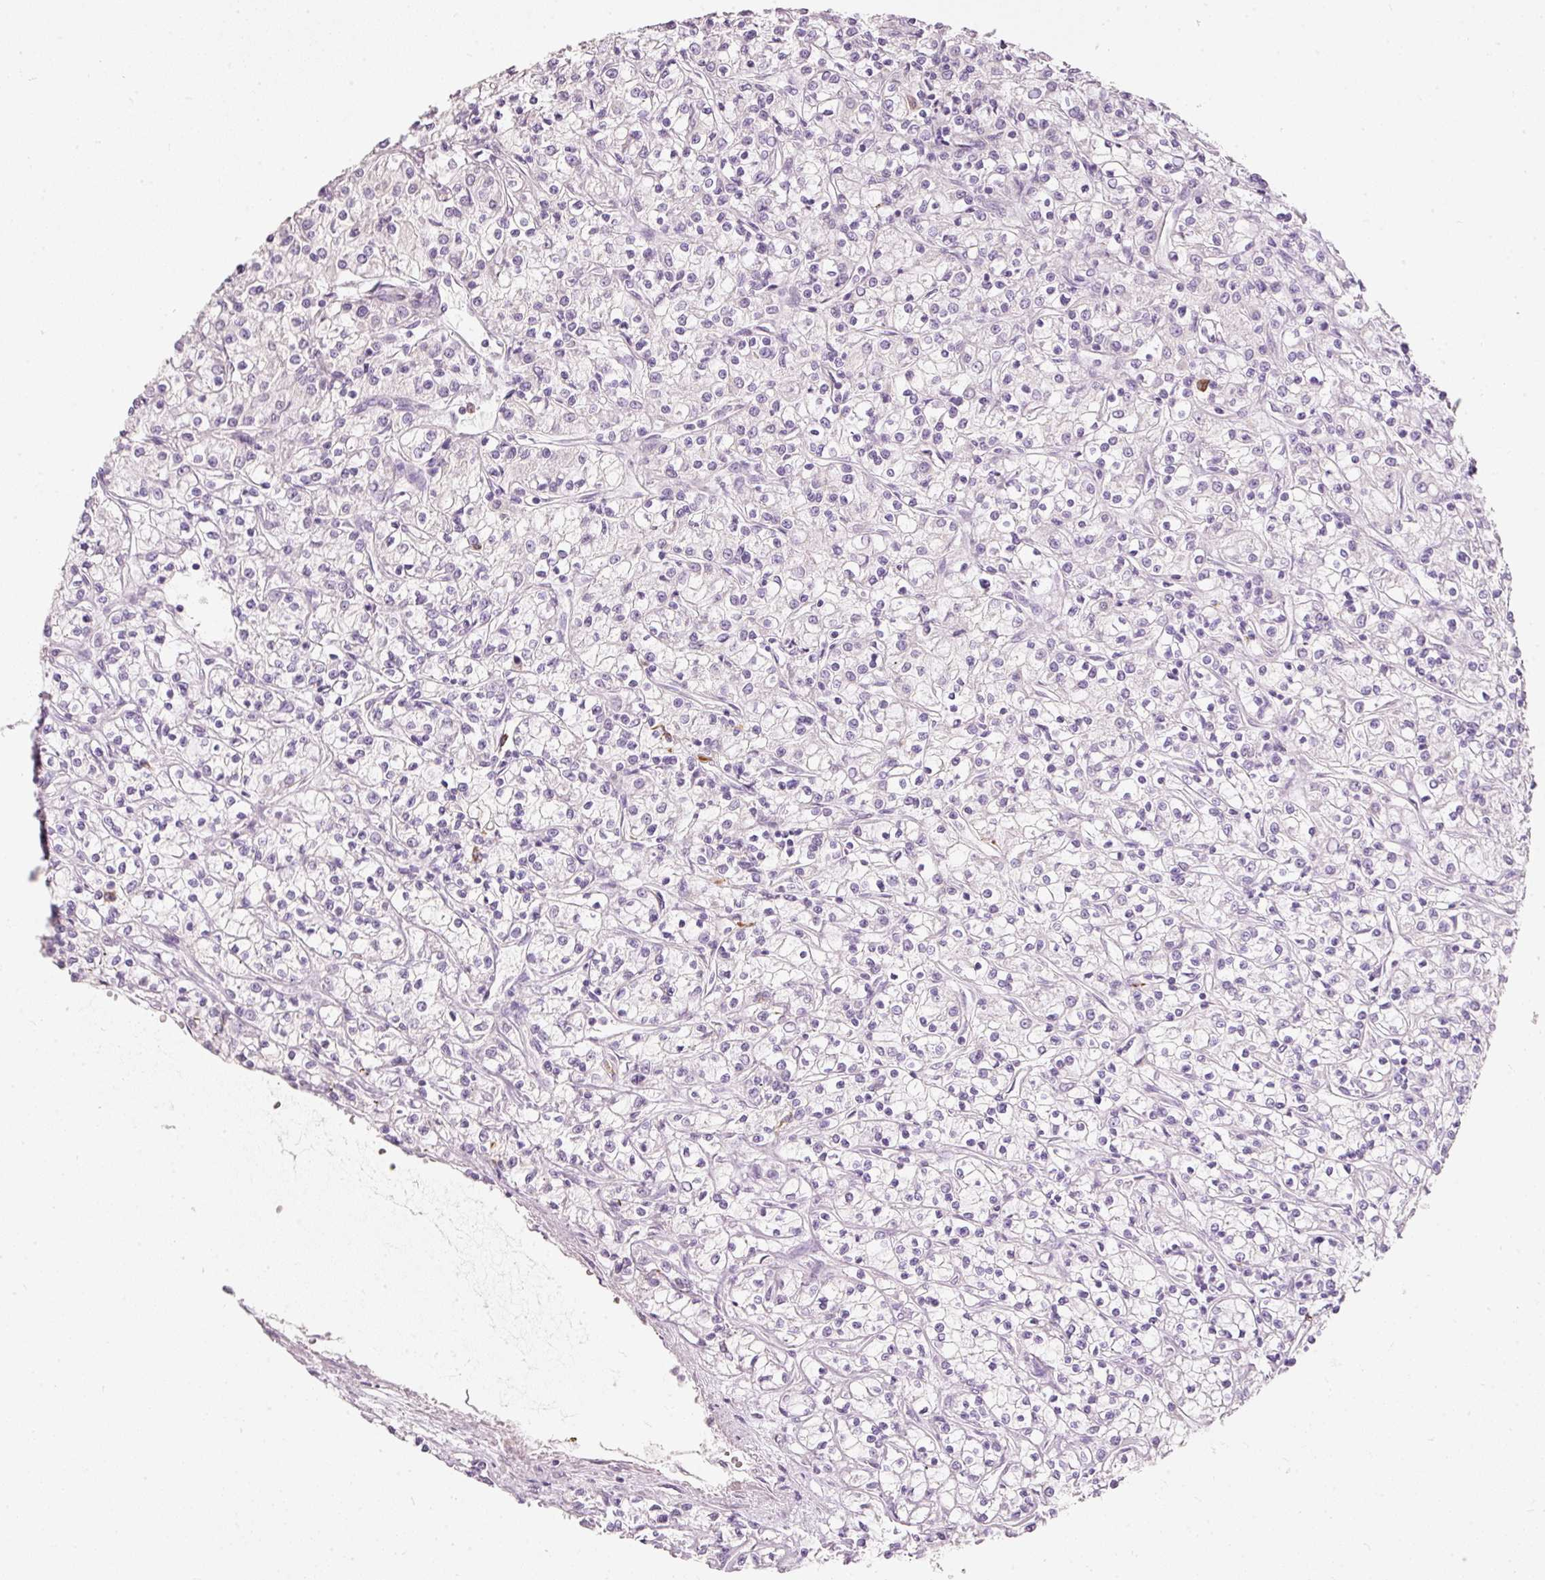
{"staining": {"intensity": "negative", "quantity": "none", "location": "none"}, "tissue": "renal cancer", "cell_type": "Tumor cells", "image_type": "cancer", "snomed": [{"axis": "morphology", "description": "Adenocarcinoma, NOS"}, {"axis": "topography", "description": "Kidney"}], "caption": "Immunohistochemical staining of human renal cancer (adenocarcinoma) shows no significant positivity in tumor cells. Brightfield microscopy of immunohistochemistry (IHC) stained with DAB (3,3'-diaminobenzidine) (brown) and hematoxylin (blue), captured at high magnification.", "gene": "MTHFD2", "patient": {"sex": "female", "age": 59}}